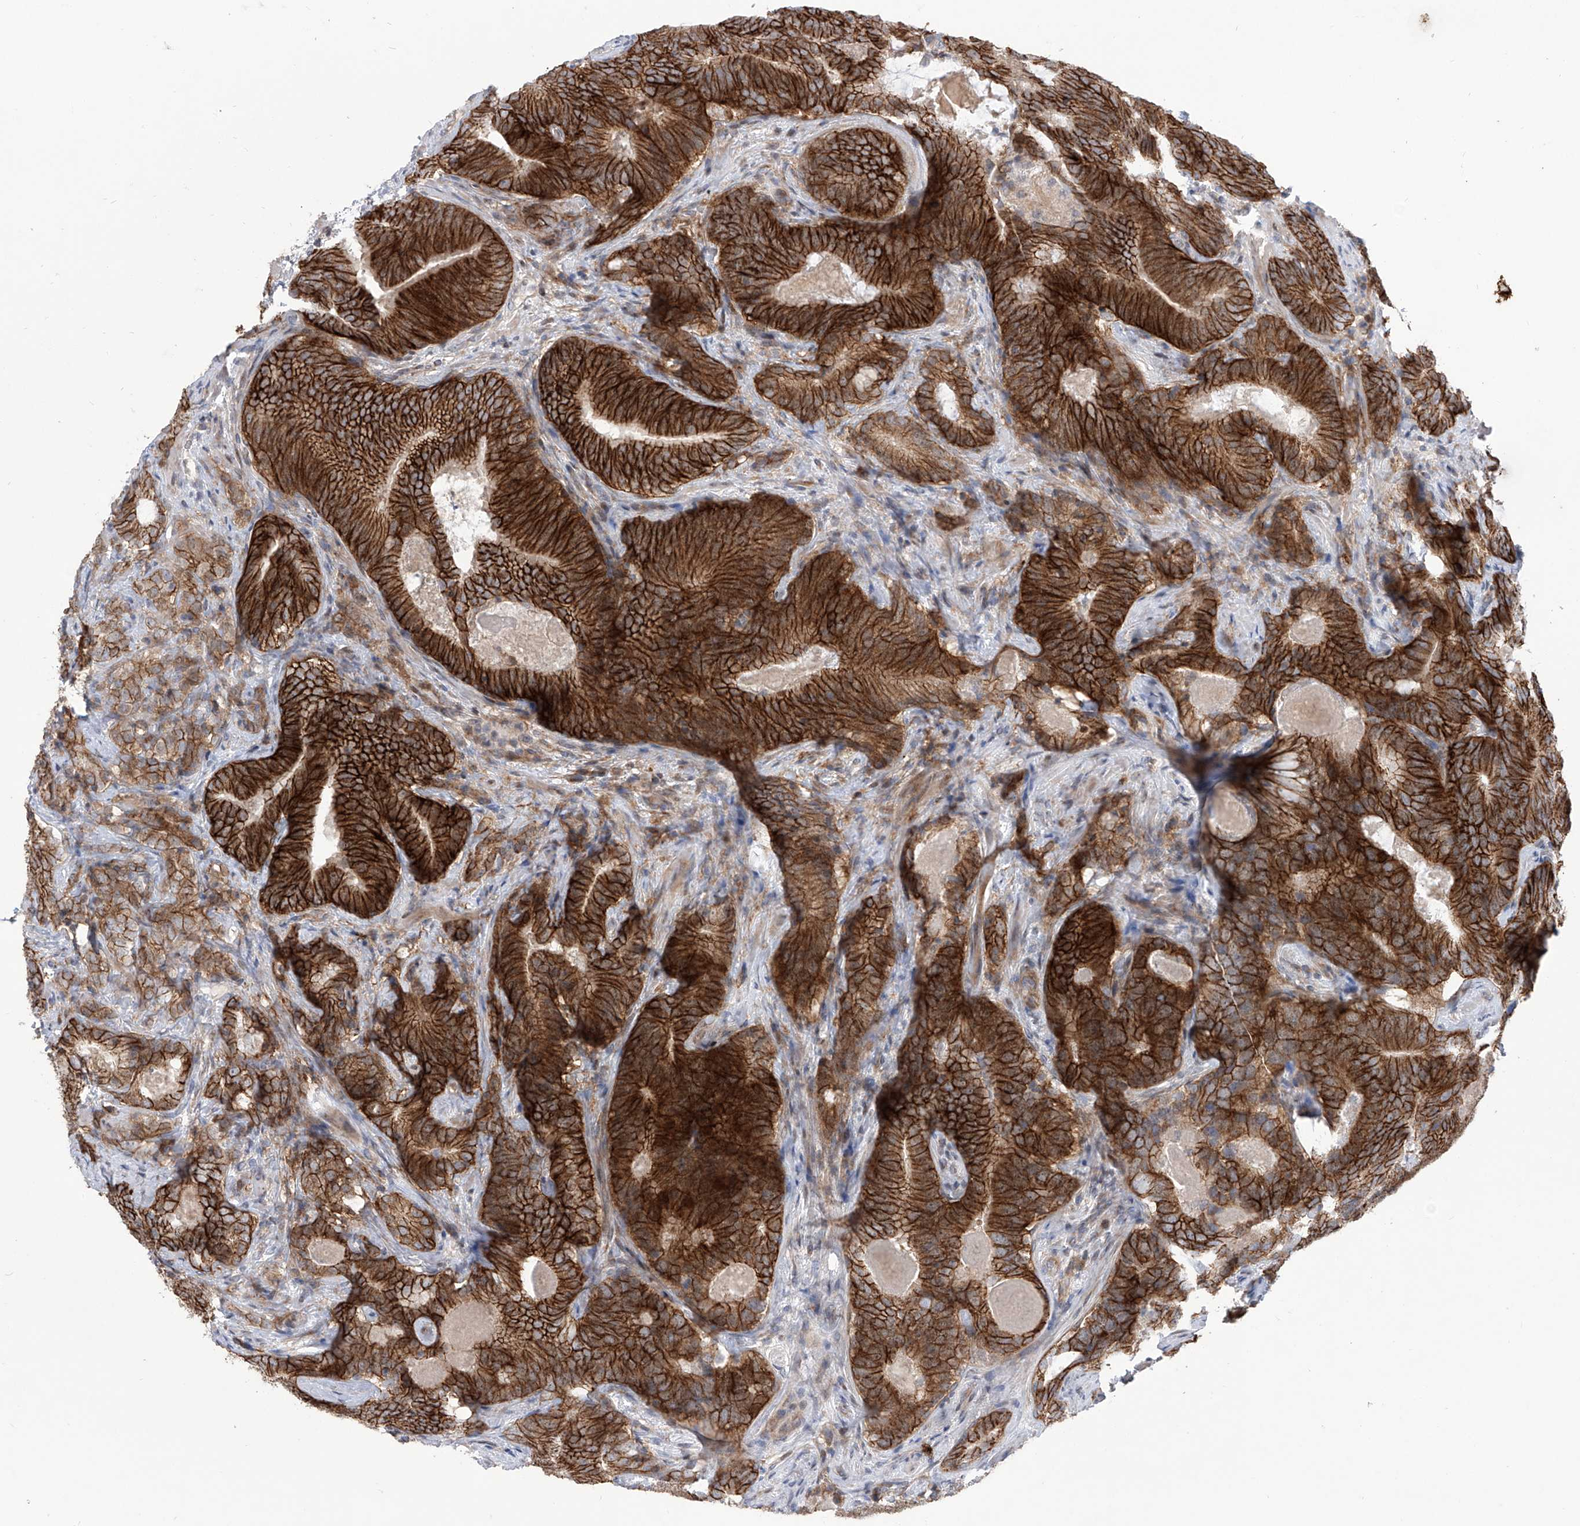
{"staining": {"intensity": "strong", "quantity": ">75%", "location": "cytoplasmic/membranous"}, "tissue": "prostate cancer", "cell_type": "Tumor cells", "image_type": "cancer", "snomed": [{"axis": "morphology", "description": "Adenocarcinoma, High grade"}, {"axis": "topography", "description": "Prostate"}], "caption": "Prostate cancer stained for a protein (brown) shows strong cytoplasmic/membranous positive positivity in approximately >75% of tumor cells.", "gene": "LRRC1", "patient": {"sex": "male", "age": 66}}